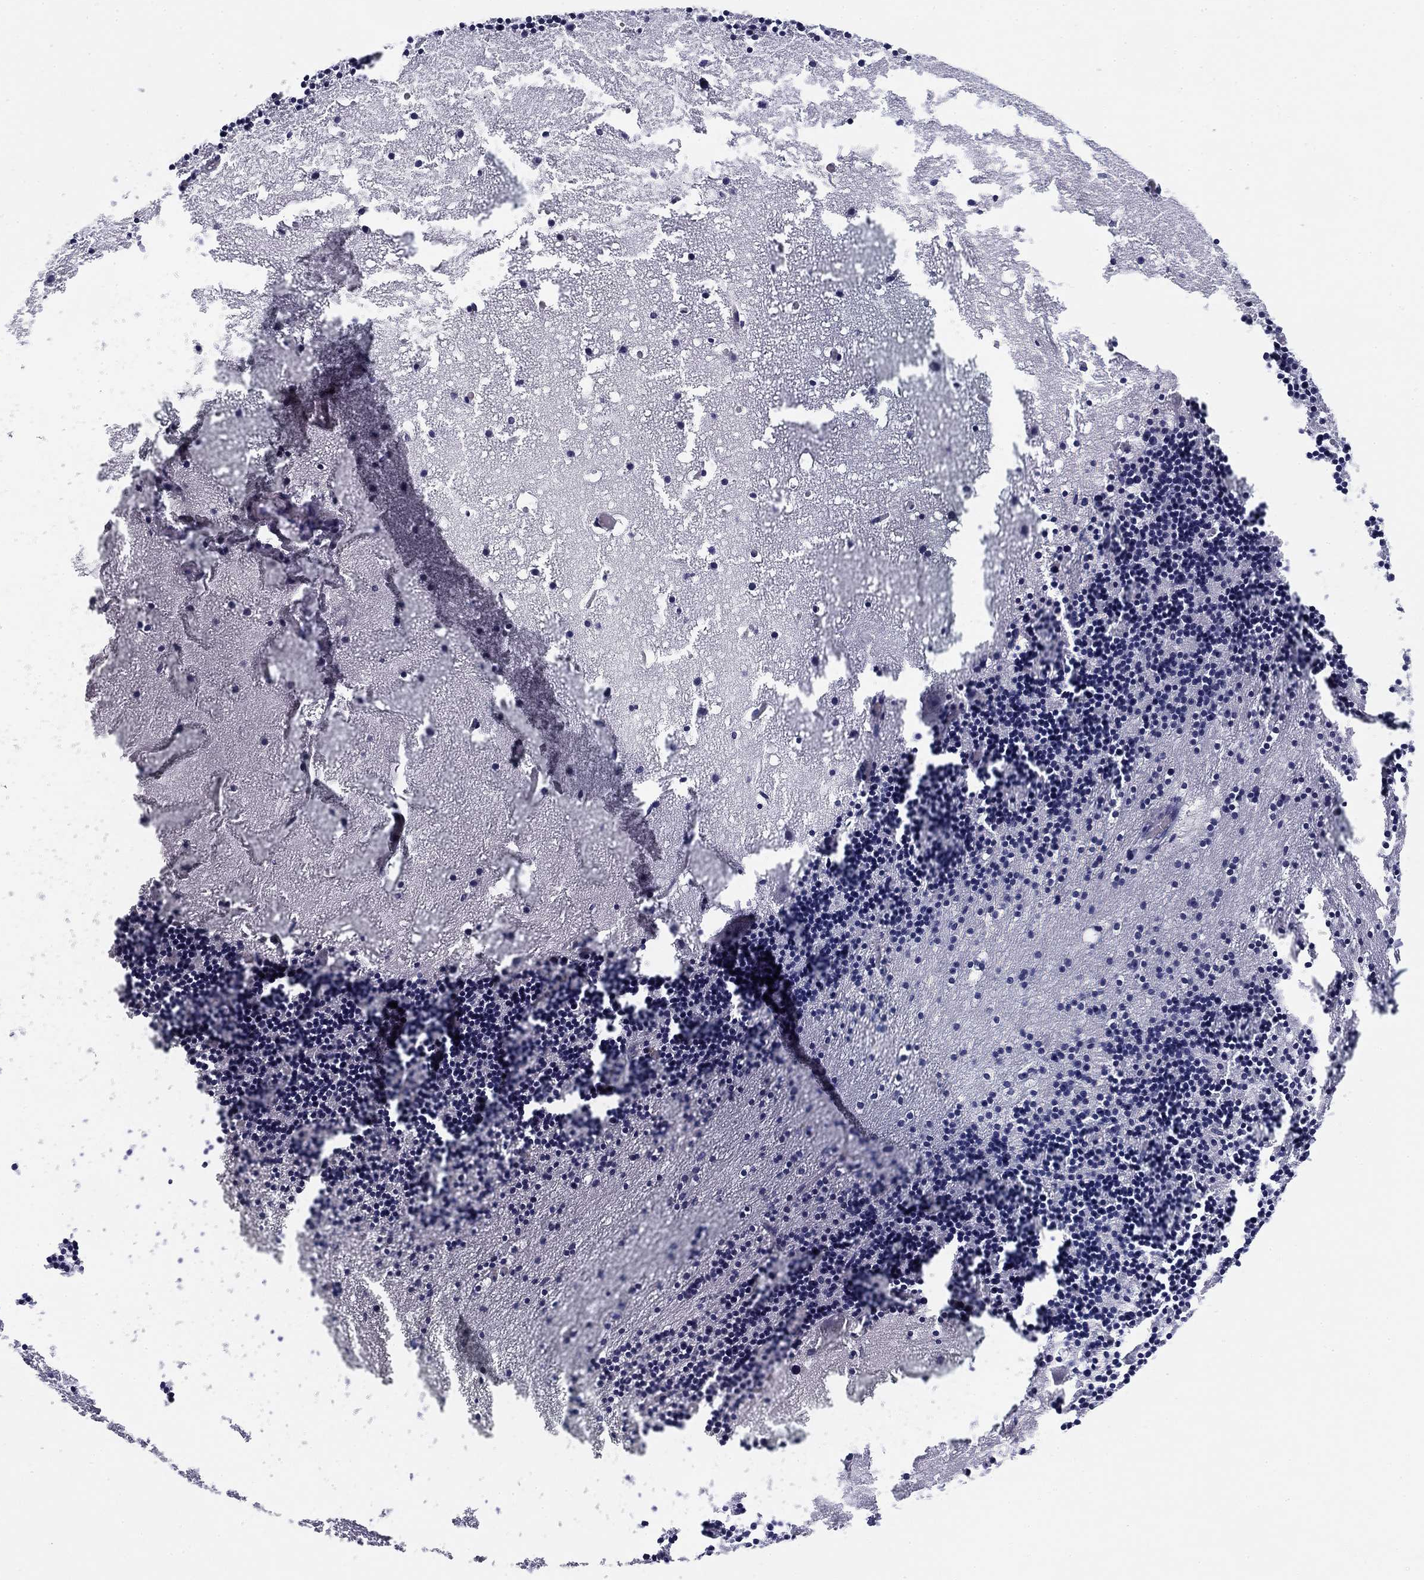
{"staining": {"intensity": "negative", "quantity": "none", "location": "none"}, "tissue": "cerebellum", "cell_type": "Cells in granular layer", "image_type": "normal", "snomed": [{"axis": "morphology", "description": "Normal tissue, NOS"}, {"axis": "topography", "description": "Cerebellum"}], "caption": "Cerebellum stained for a protein using IHC displays no expression cells in granular layer.", "gene": "PRPH", "patient": {"sex": "male", "age": 37}}